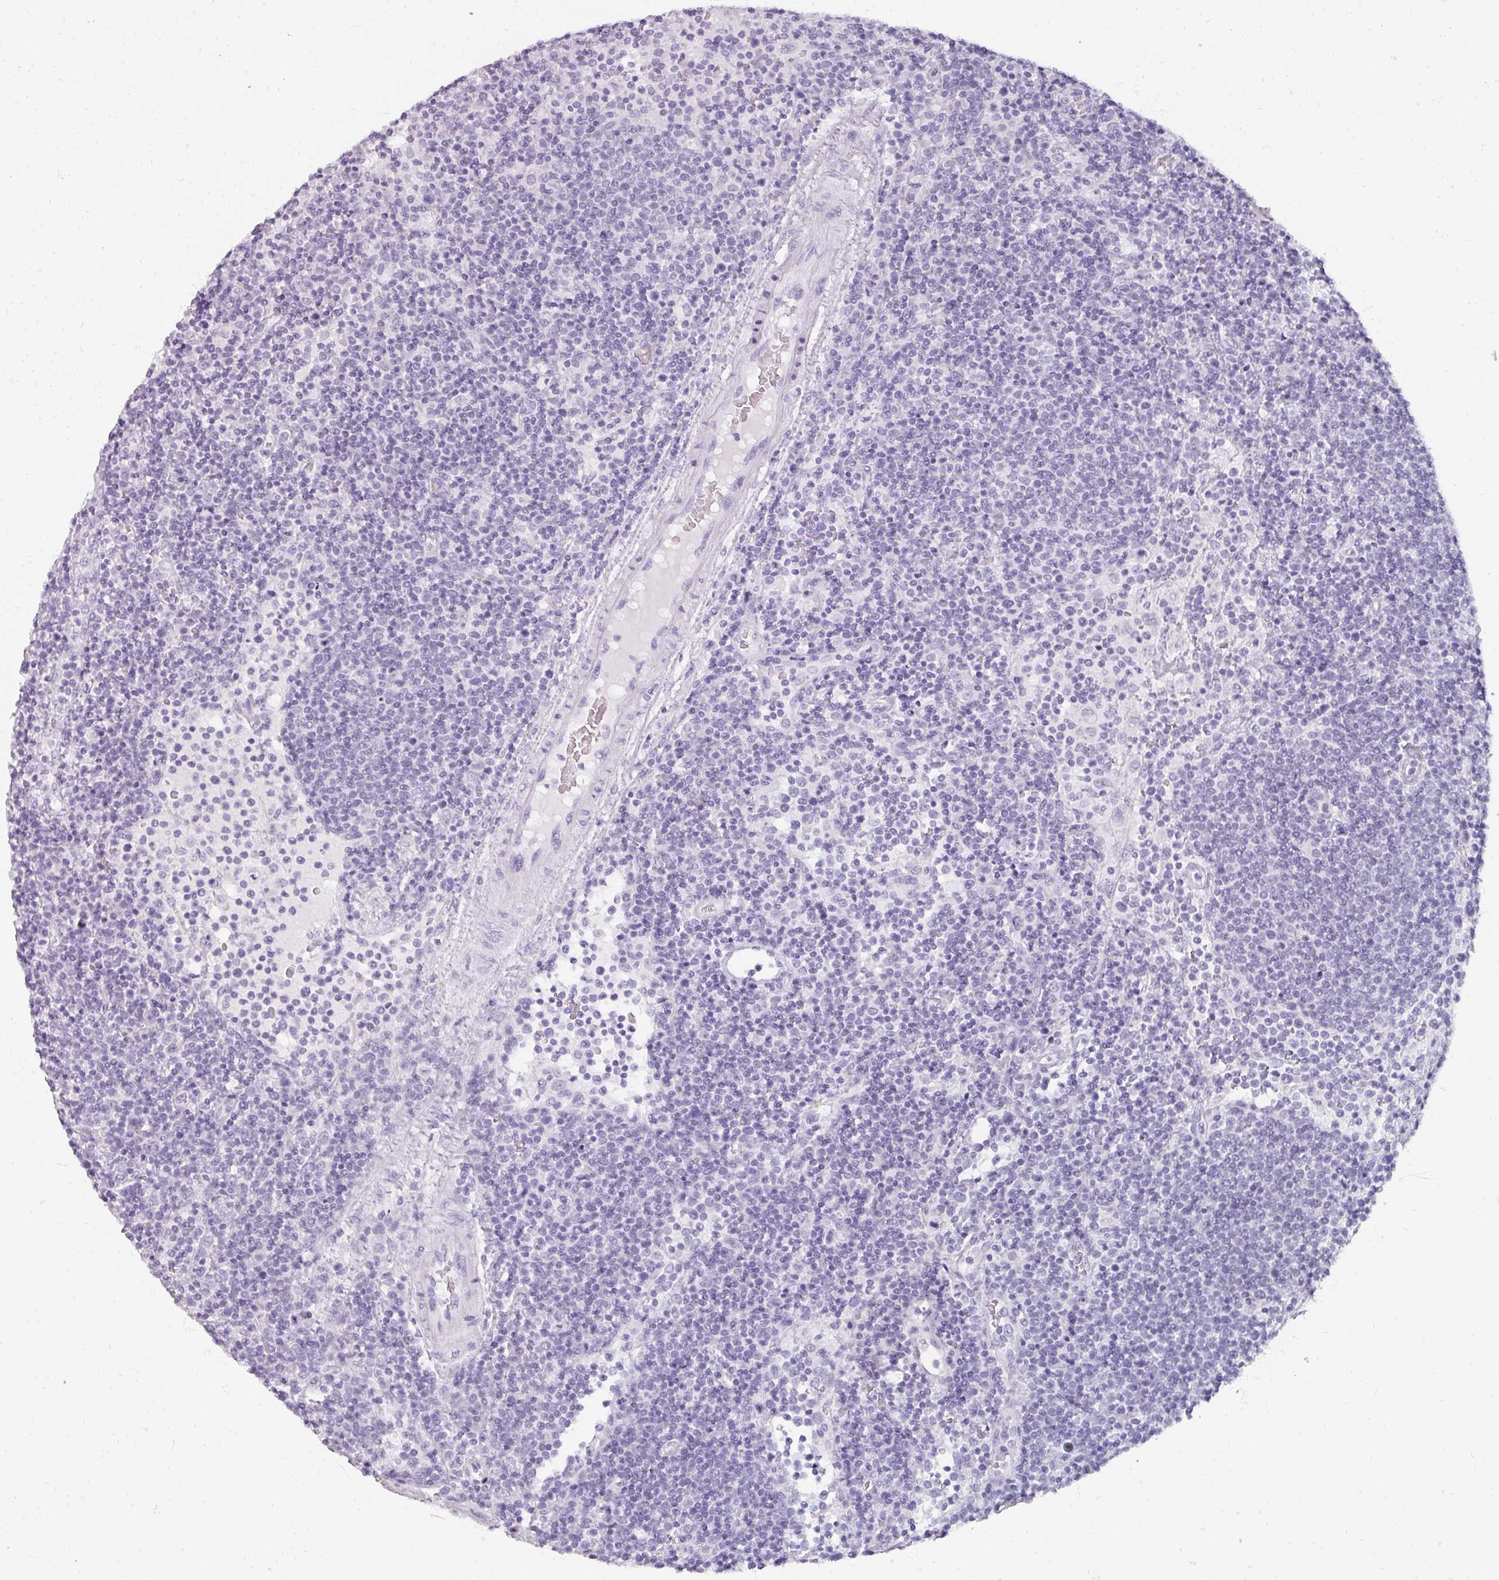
{"staining": {"intensity": "negative", "quantity": "none", "location": "none"}, "tissue": "lymphoma", "cell_type": "Tumor cells", "image_type": "cancer", "snomed": [{"axis": "morphology", "description": "Malignant lymphoma, non-Hodgkin's type, High grade"}, {"axis": "topography", "description": "Lymph node"}], "caption": "High magnification brightfield microscopy of malignant lymphoma, non-Hodgkin's type (high-grade) stained with DAB (brown) and counterstained with hematoxylin (blue): tumor cells show no significant staining.", "gene": "REG3G", "patient": {"sex": "male", "age": 61}}